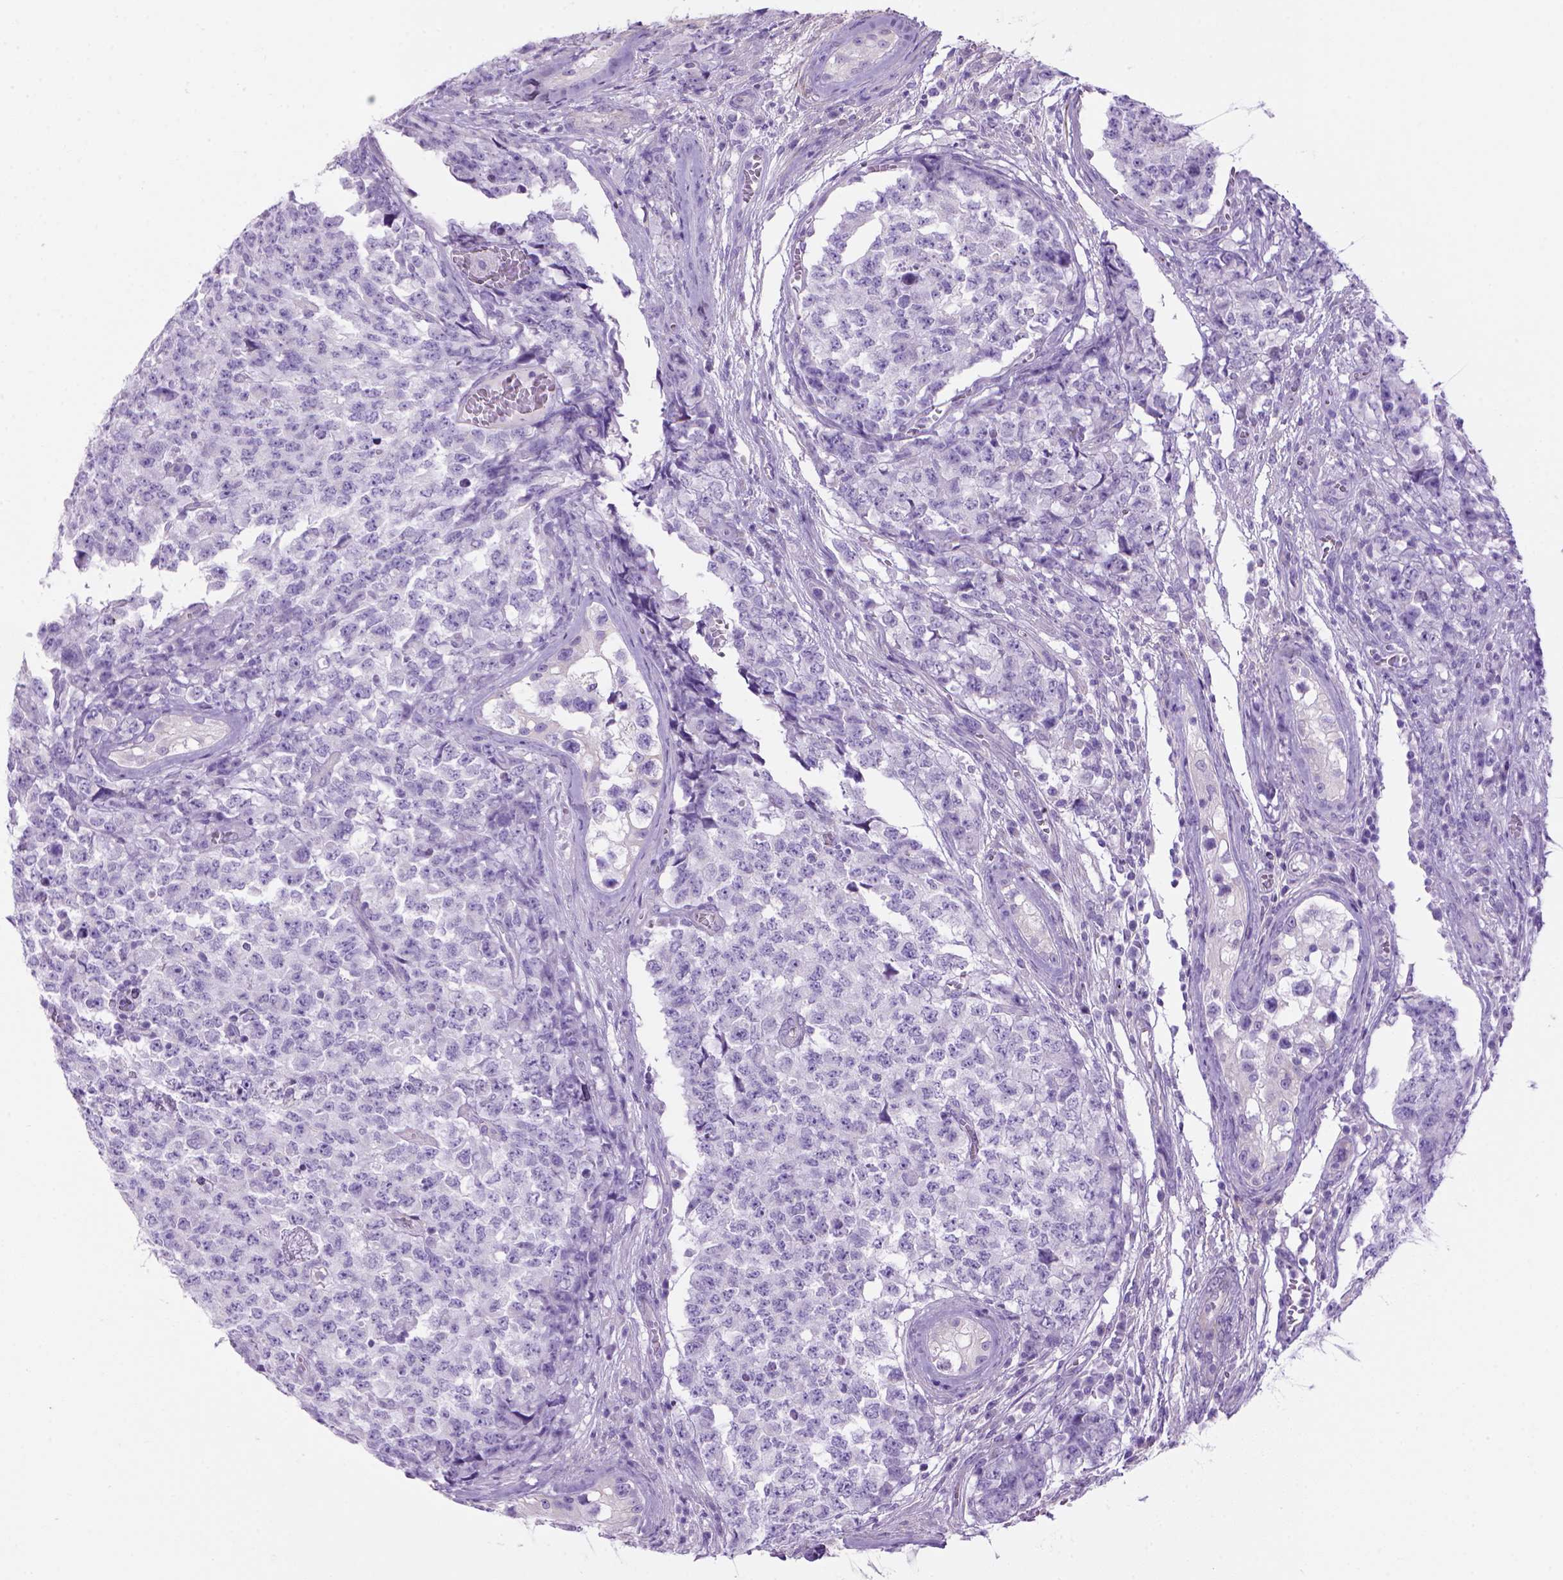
{"staining": {"intensity": "negative", "quantity": "none", "location": "none"}, "tissue": "testis cancer", "cell_type": "Tumor cells", "image_type": "cancer", "snomed": [{"axis": "morphology", "description": "Carcinoma, Embryonal, NOS"}, {"axis": "topography", "description": "Testis"}], "caption": "DAB immunohistochemical staining of human testis cancer (embryonal carcinoma) reveals no significant staining in tumor cells. (DAB immunohistochemistry (IHC), high magnification).", "gene": "ARHGEF33", "patient": {"sex": "male", "age": 23}}